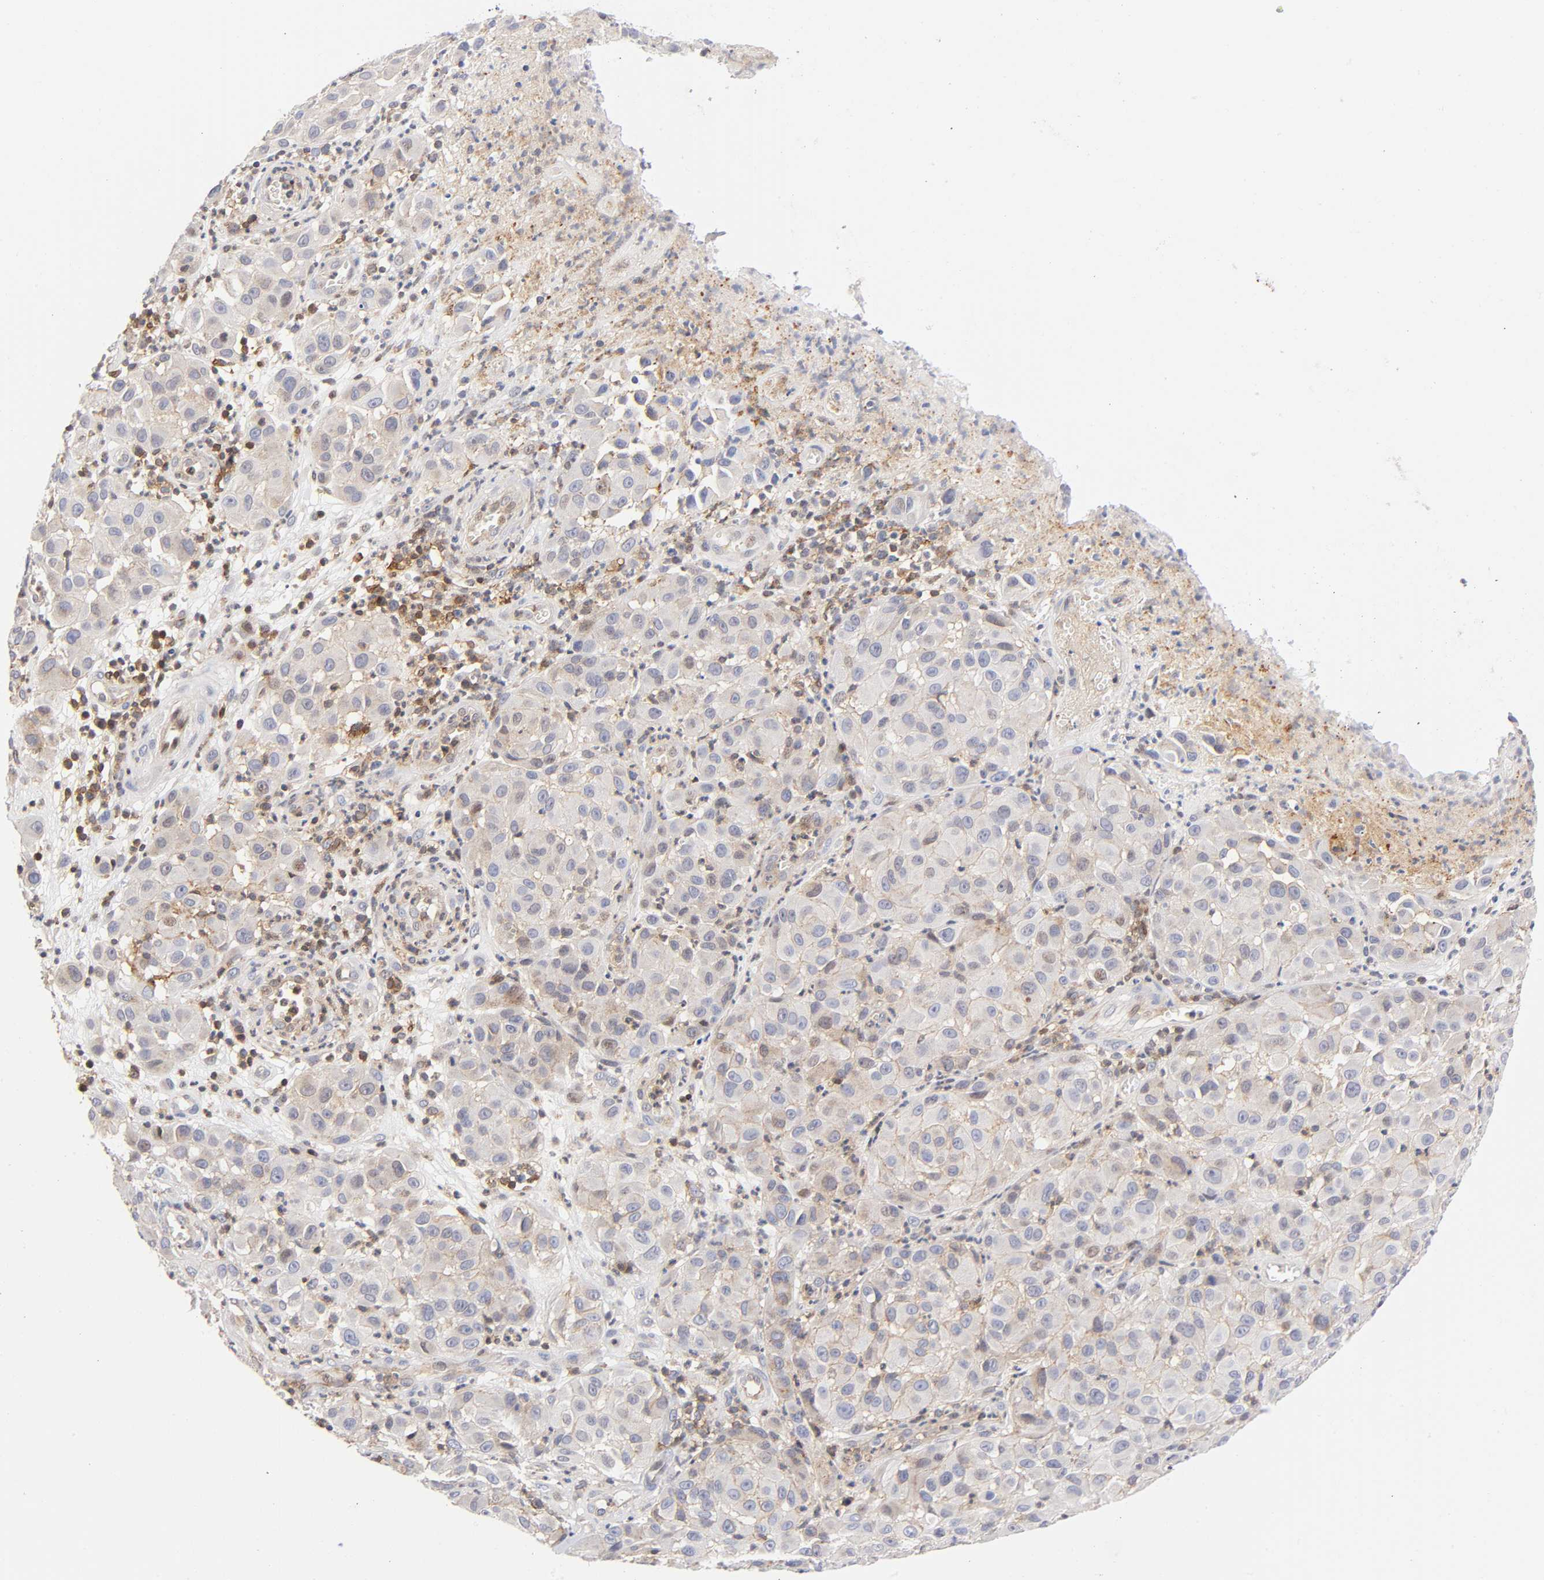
{"staining": {"intensity": "weak", "quantity": "25%-75%", "location": "cytoplasmic/membranous"}, "tissue": "melanoma", "cell_type": "Tumor cells", "image_type": "cancer", "snomed": [{"axis": "morphology", "description": "Malignant melanoma, NOS"}, {"axis": "topography", "description": "Skin"}], "caption": "Brown immunohistochemical staining in human malignant melanoma shows weak cytoplasmic/membranous expression in about 25%-75% of tumor cells.", "gene": "ANXA7", "patient": {"sex": "female", "age": 21}}